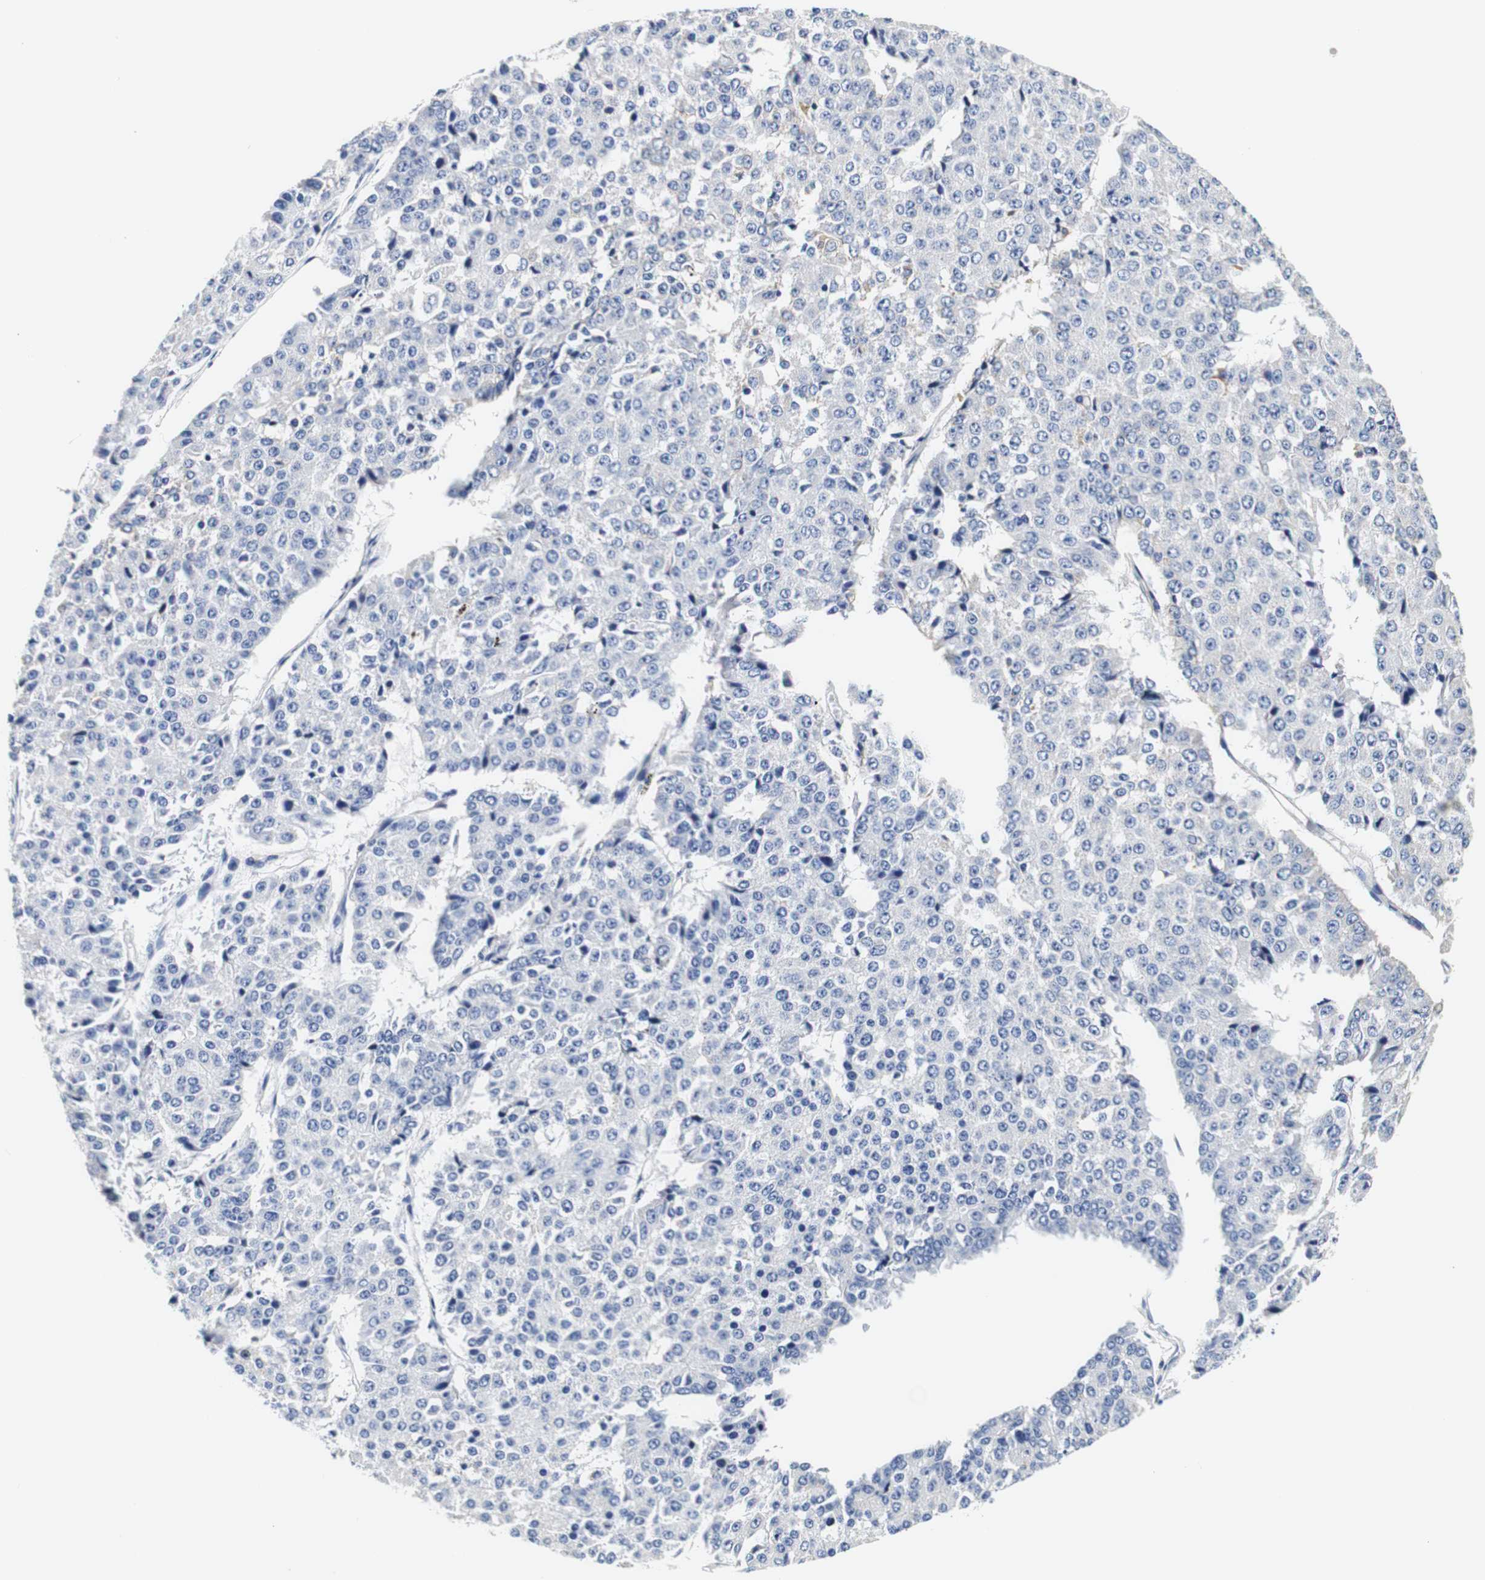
{"staining": {"intensity": "negative", "quantity": "none", "location": "none"}, "tissue": "pancreatic cancer", "cell_type": "Tumor cells", "image_type": "cancer", "snomed": [{"axis": "morphology", "description": "Adenocarcinoma, NOS"}, {"axis": "topography", "description": "Pancreas"}], "caption": "Immunohistochemistry (IHC) photomicrograph of human adenocarcinoma (pancreatic) stained for a protein (brown), which exhibits no expression in tumor cells.", "gene": "CAMK4", "patient": {"sex": "male", "age": 50}}